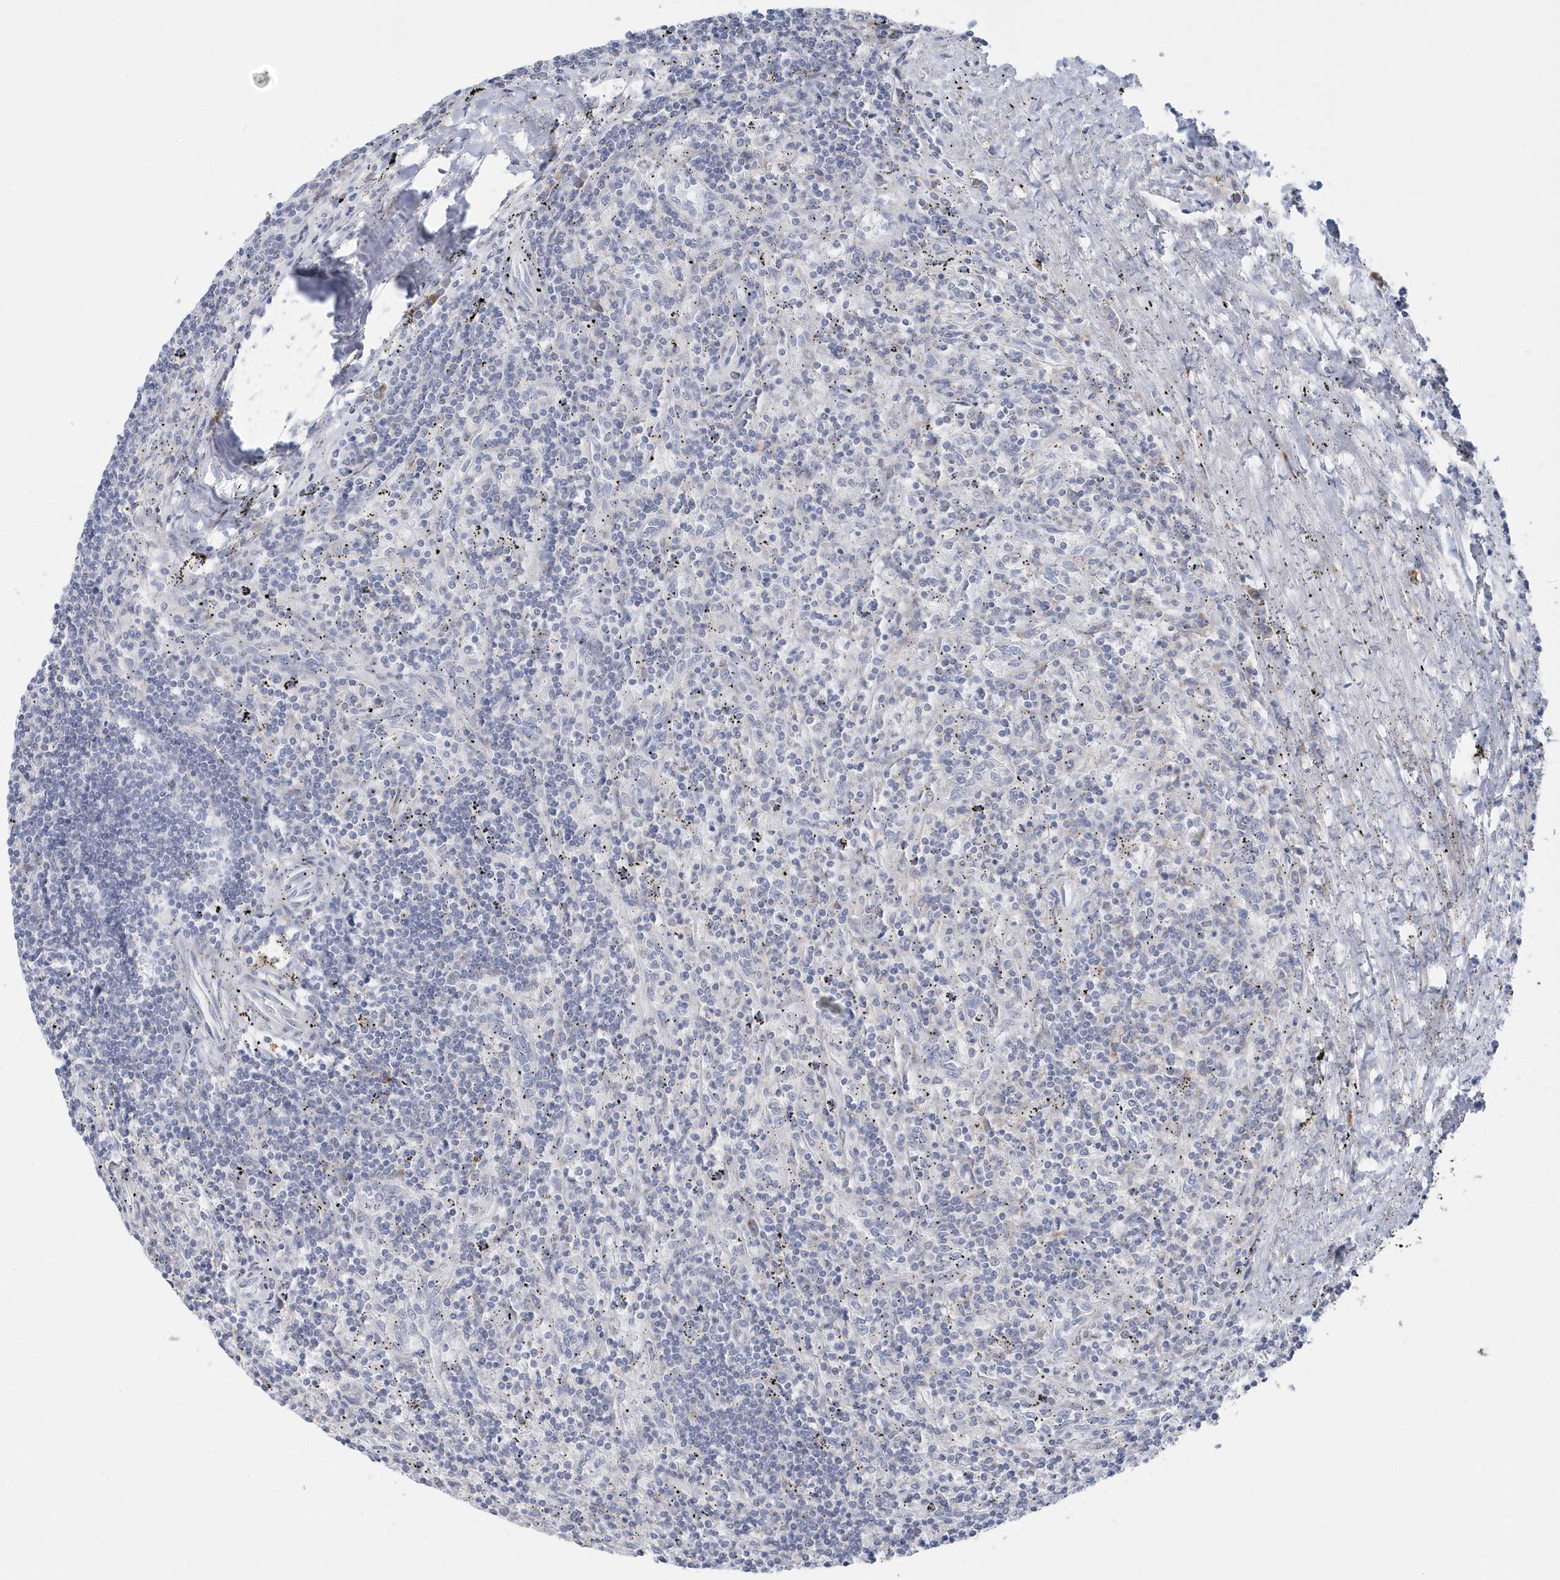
{"staining": {"intensity": "negative", "quantity": "none", "location": "none"}, "tissue": "lymphoma", "cell_type": "Tumor cells", "image_type": "cancer", "snomed": [{"axis": "morphology", "description": "Malignant lymphoma, non-Hodgkin's type, Low grade"}, {"axis": "topography", "description": "Spleen"}], "caption": "Immunohistochemistry photomicrograph of lymphoma stained for a protein (brown), which exhibits no staining in tumor cells.", "gene": "SPATA18", "patient": {"sex": "male", "age": 76}}